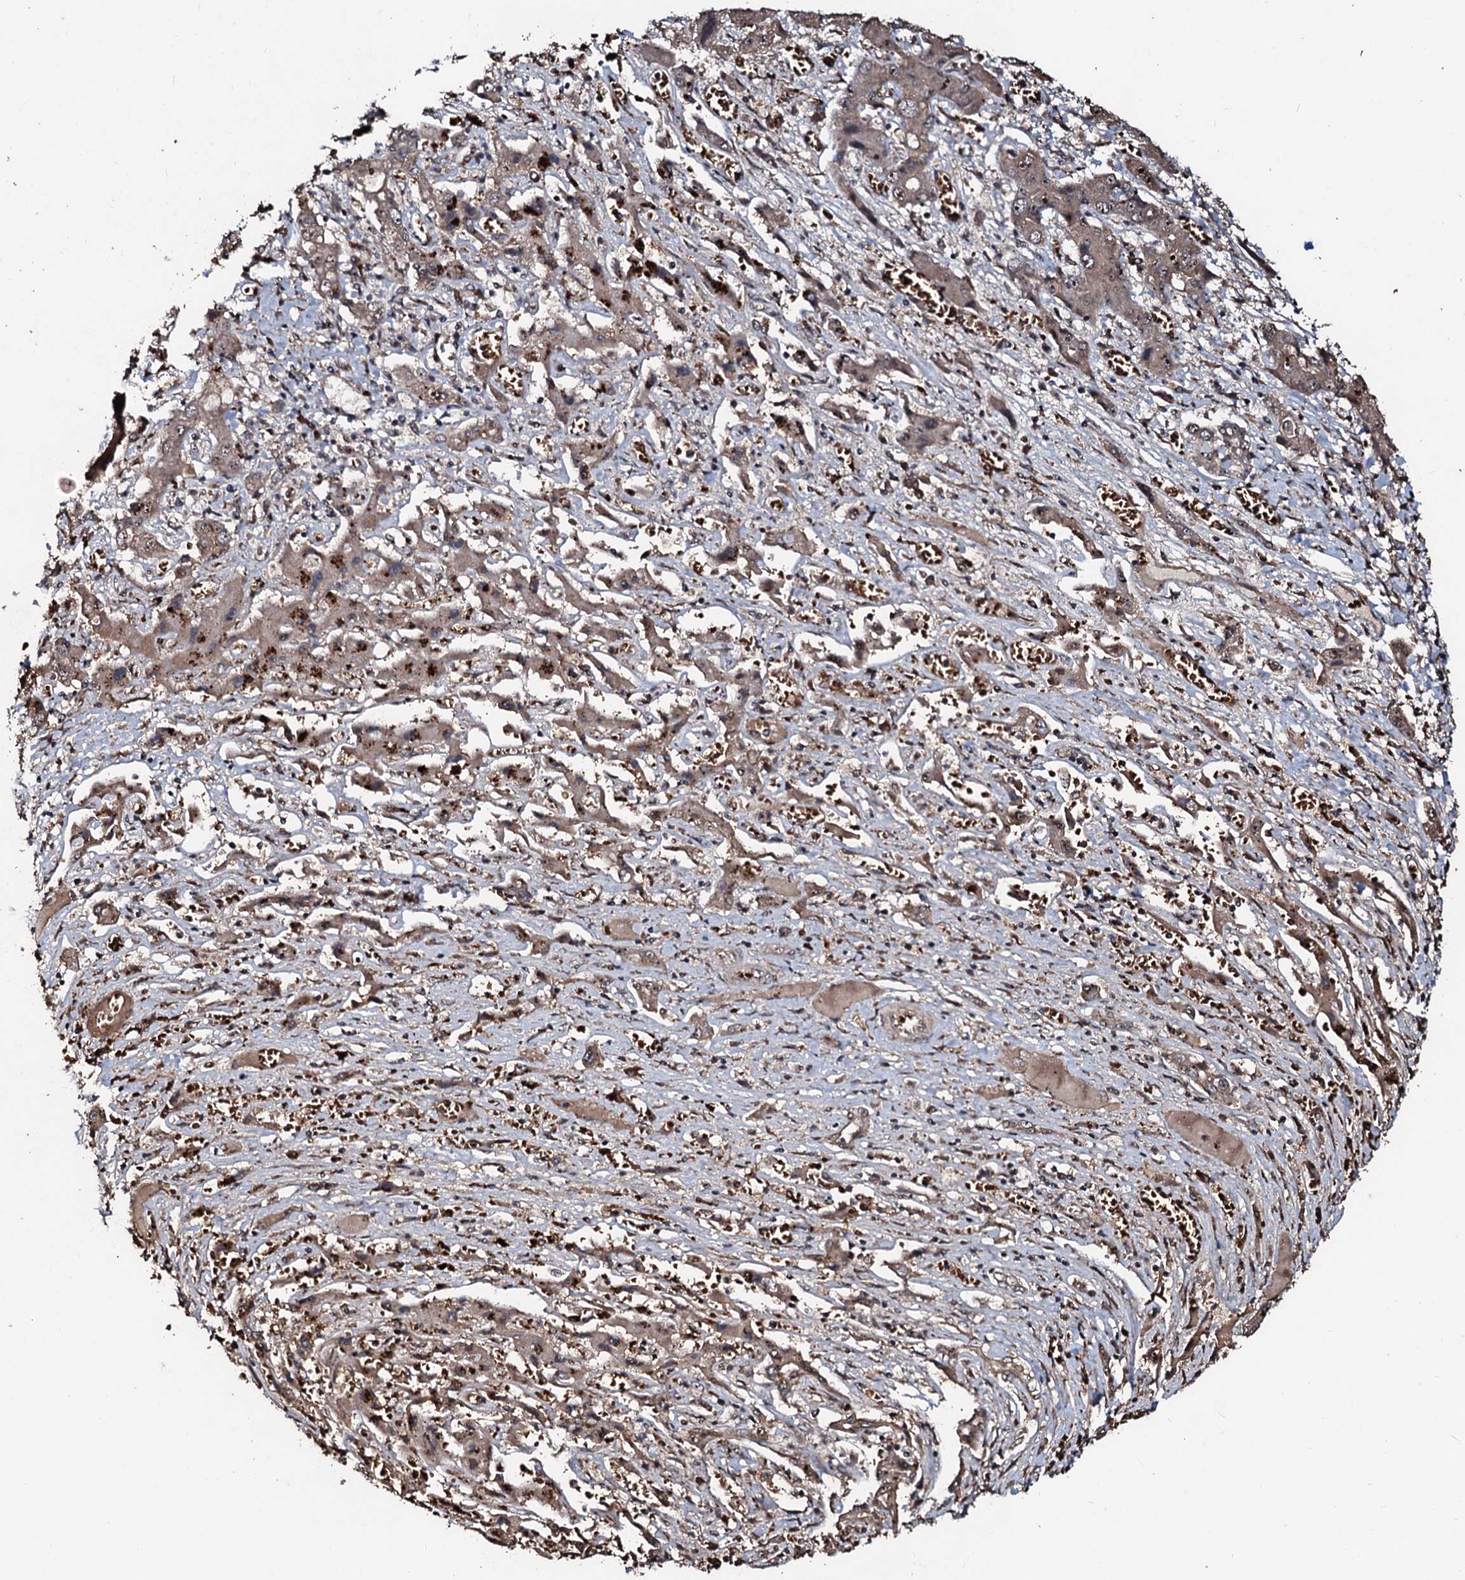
{"staining": {"intensity": "moderate", "quantity": ">75%", "location": "cytoplasmic/membranous,nuclear"}, "tissue": "liver cancer", "cell_type": "Tumor cells", "image_type": "cancer", "snomed": [{"axis": "morphology", "description": "Cholangiocarcinoma"}, {"axis": "topography", "description": "Liver"}], "caption": "About >75% of tumor cells in human cholangiocarcinoma (liver) reveal moderate cytoplasmic/membranous and nuclear protein staining as visualized by brown immunohistochemical staining.", "gene": "SUPT7L", "patient": {"sex": "male", "age": 67}}